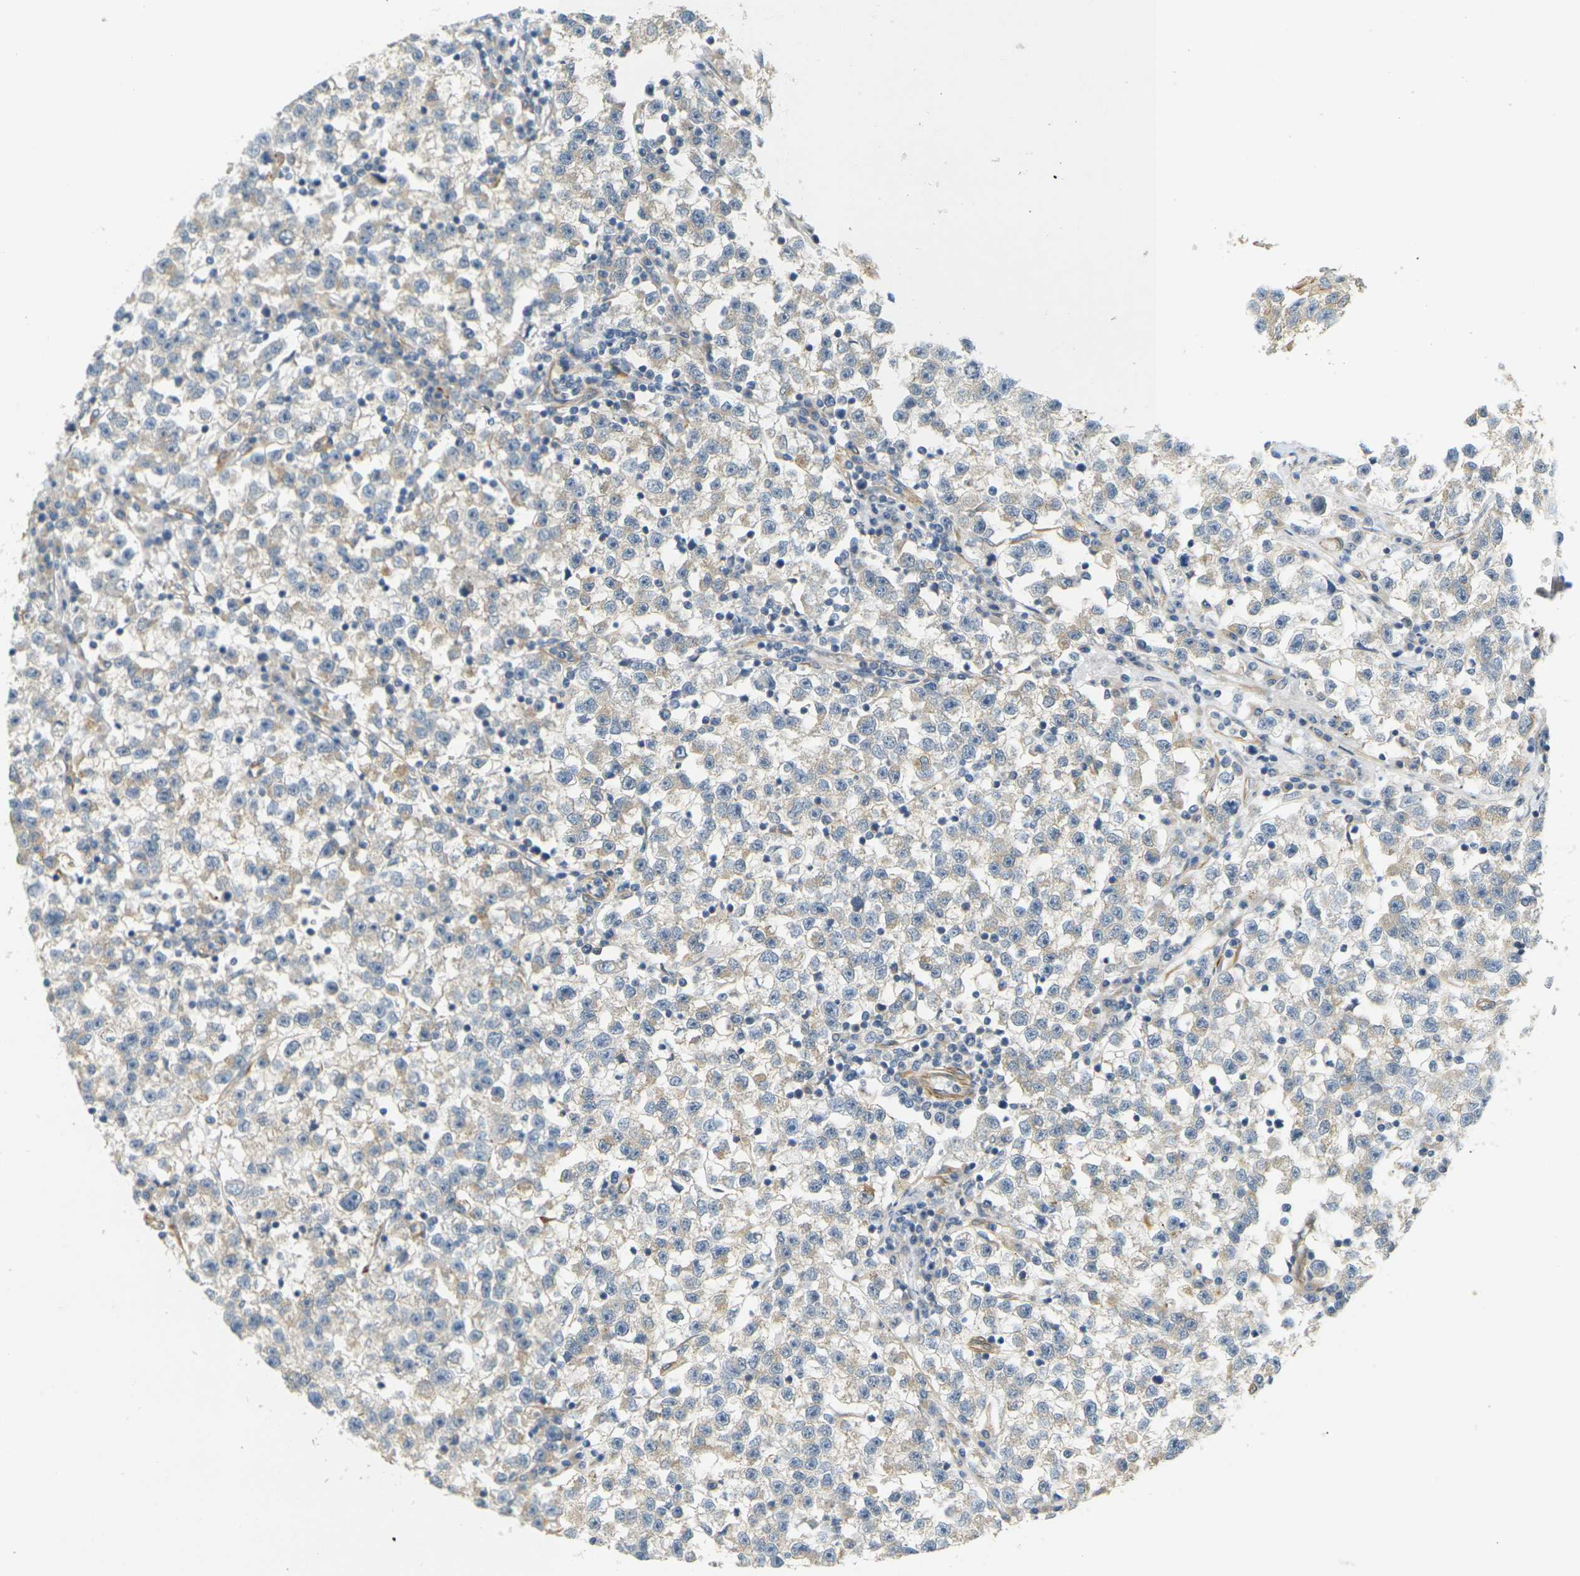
{"staining": {"intensity": "weak", "quantity": "<25%", "location": "cytoplasmic/membranous"}, "tissue": "testis cancer", "cell_type": "Tumor cells", "image_type": "cancer", "snomed": [{"axis": "morphology", "description": "Seminoma, NOS"}, {"axis": "topography", "description": "Testis"}], "caption": "Immunohistochemical staining of testis seminoma shows no significant staining in tumor cells. The staining is performed using DAB (3,3'-diaminobenzidine) brown chromogen with nuclei counter-stained in using hematoxylin.", "gene": "CYTH3", "patient": {"sex": "male", "age": 22}}